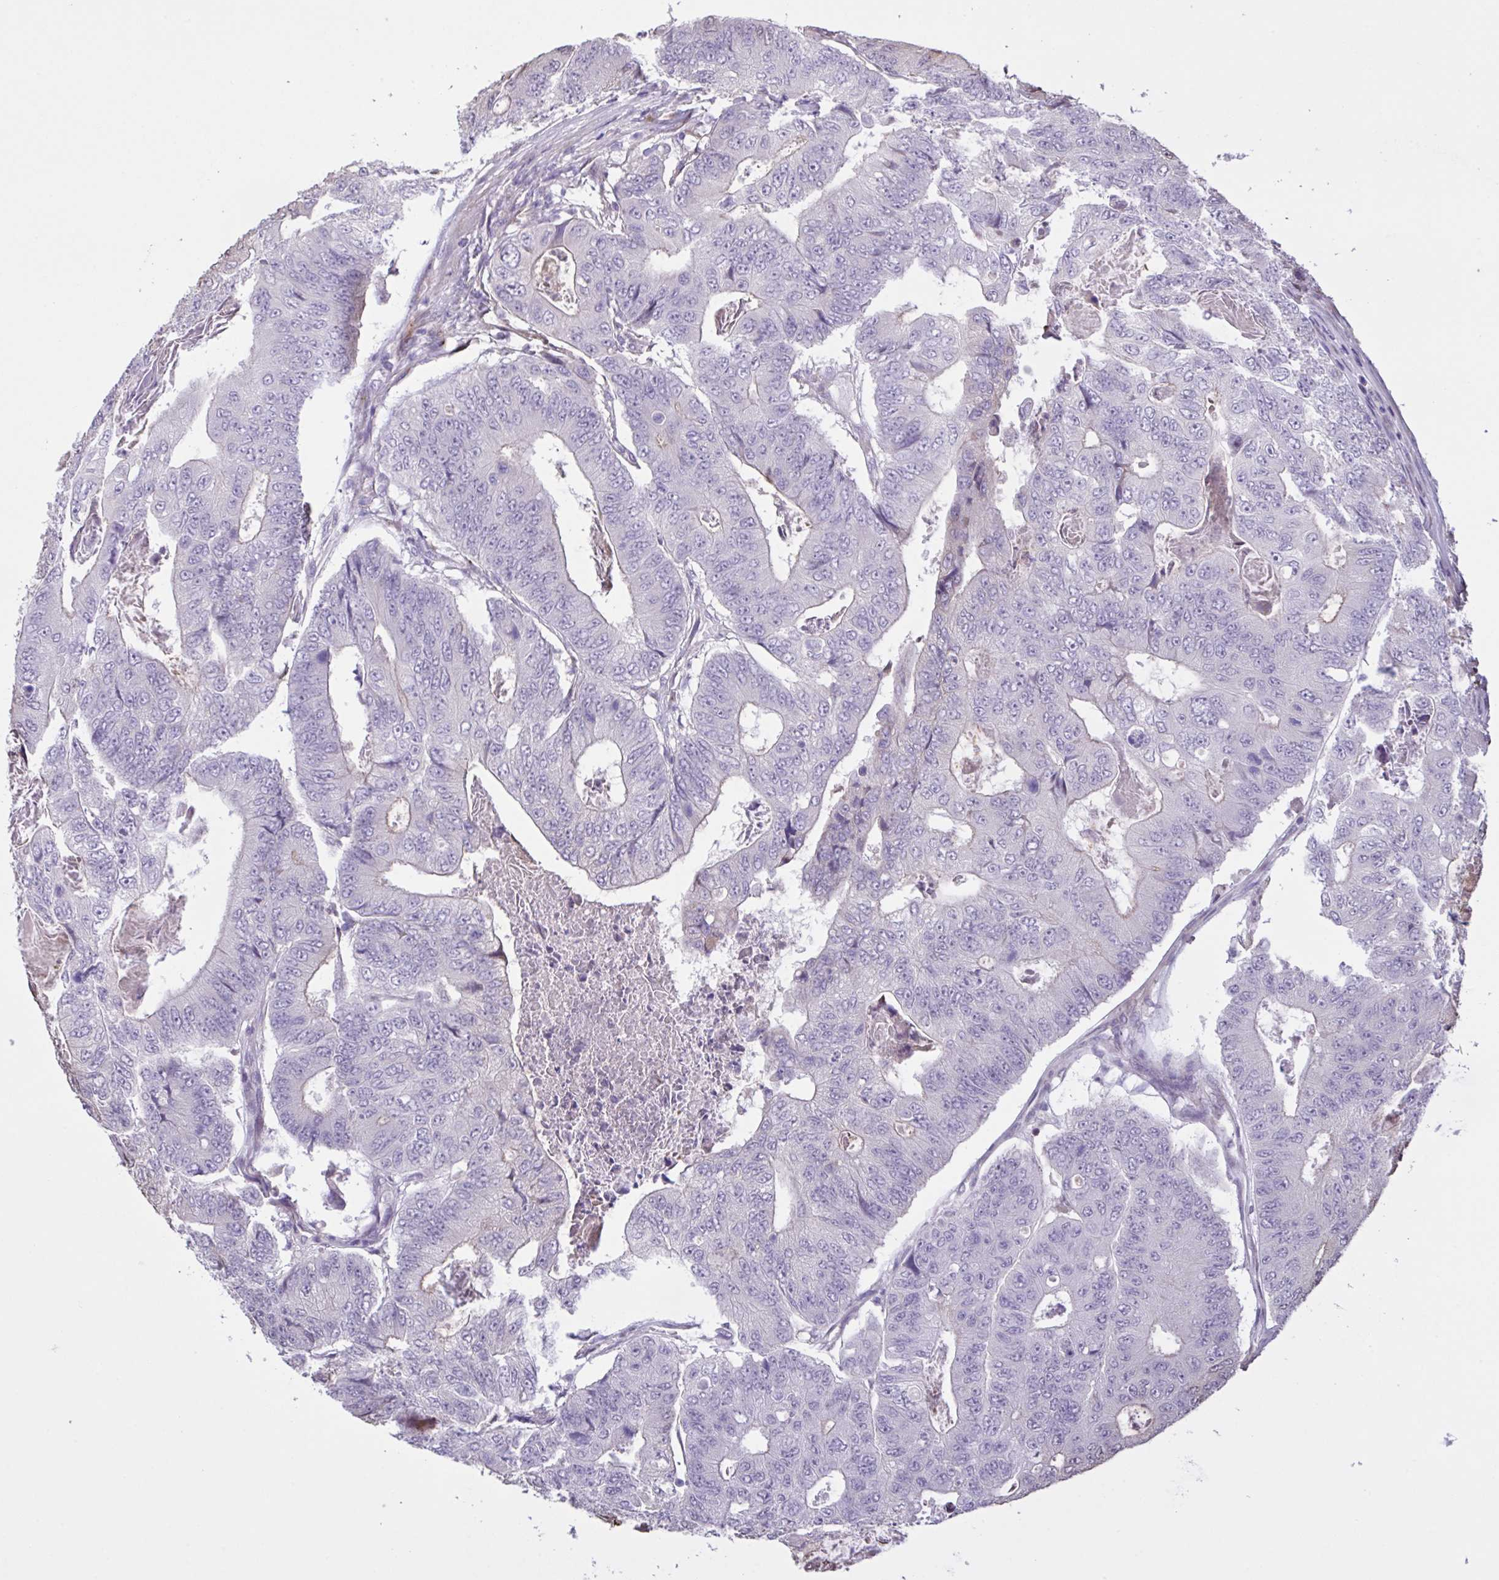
{"staining": {"intensity": "negative", "quantity": "none", "location": "none"}, "tissue": "colorectal cancer", "cell_type": "Tumor cells", "image_type": "cancer", "snomed": [{"axis": "morphology", "description": "Adenocarcinoma, NOS"}, {"axis": "topography", "description": "Colon"}], "caption": "Immunohistochemistry (IHC) photomicrograph of neoplastic tissue: human colorectal cancer stained with DAB (3,3'-diaminobenzidine) shows no significant protein expression in tumor cells. (DAB immunohistochemistry with hematoxylin counter stain).", "gene": "MRGPRX2", "patient": {"sex": "female", "age": 48}}